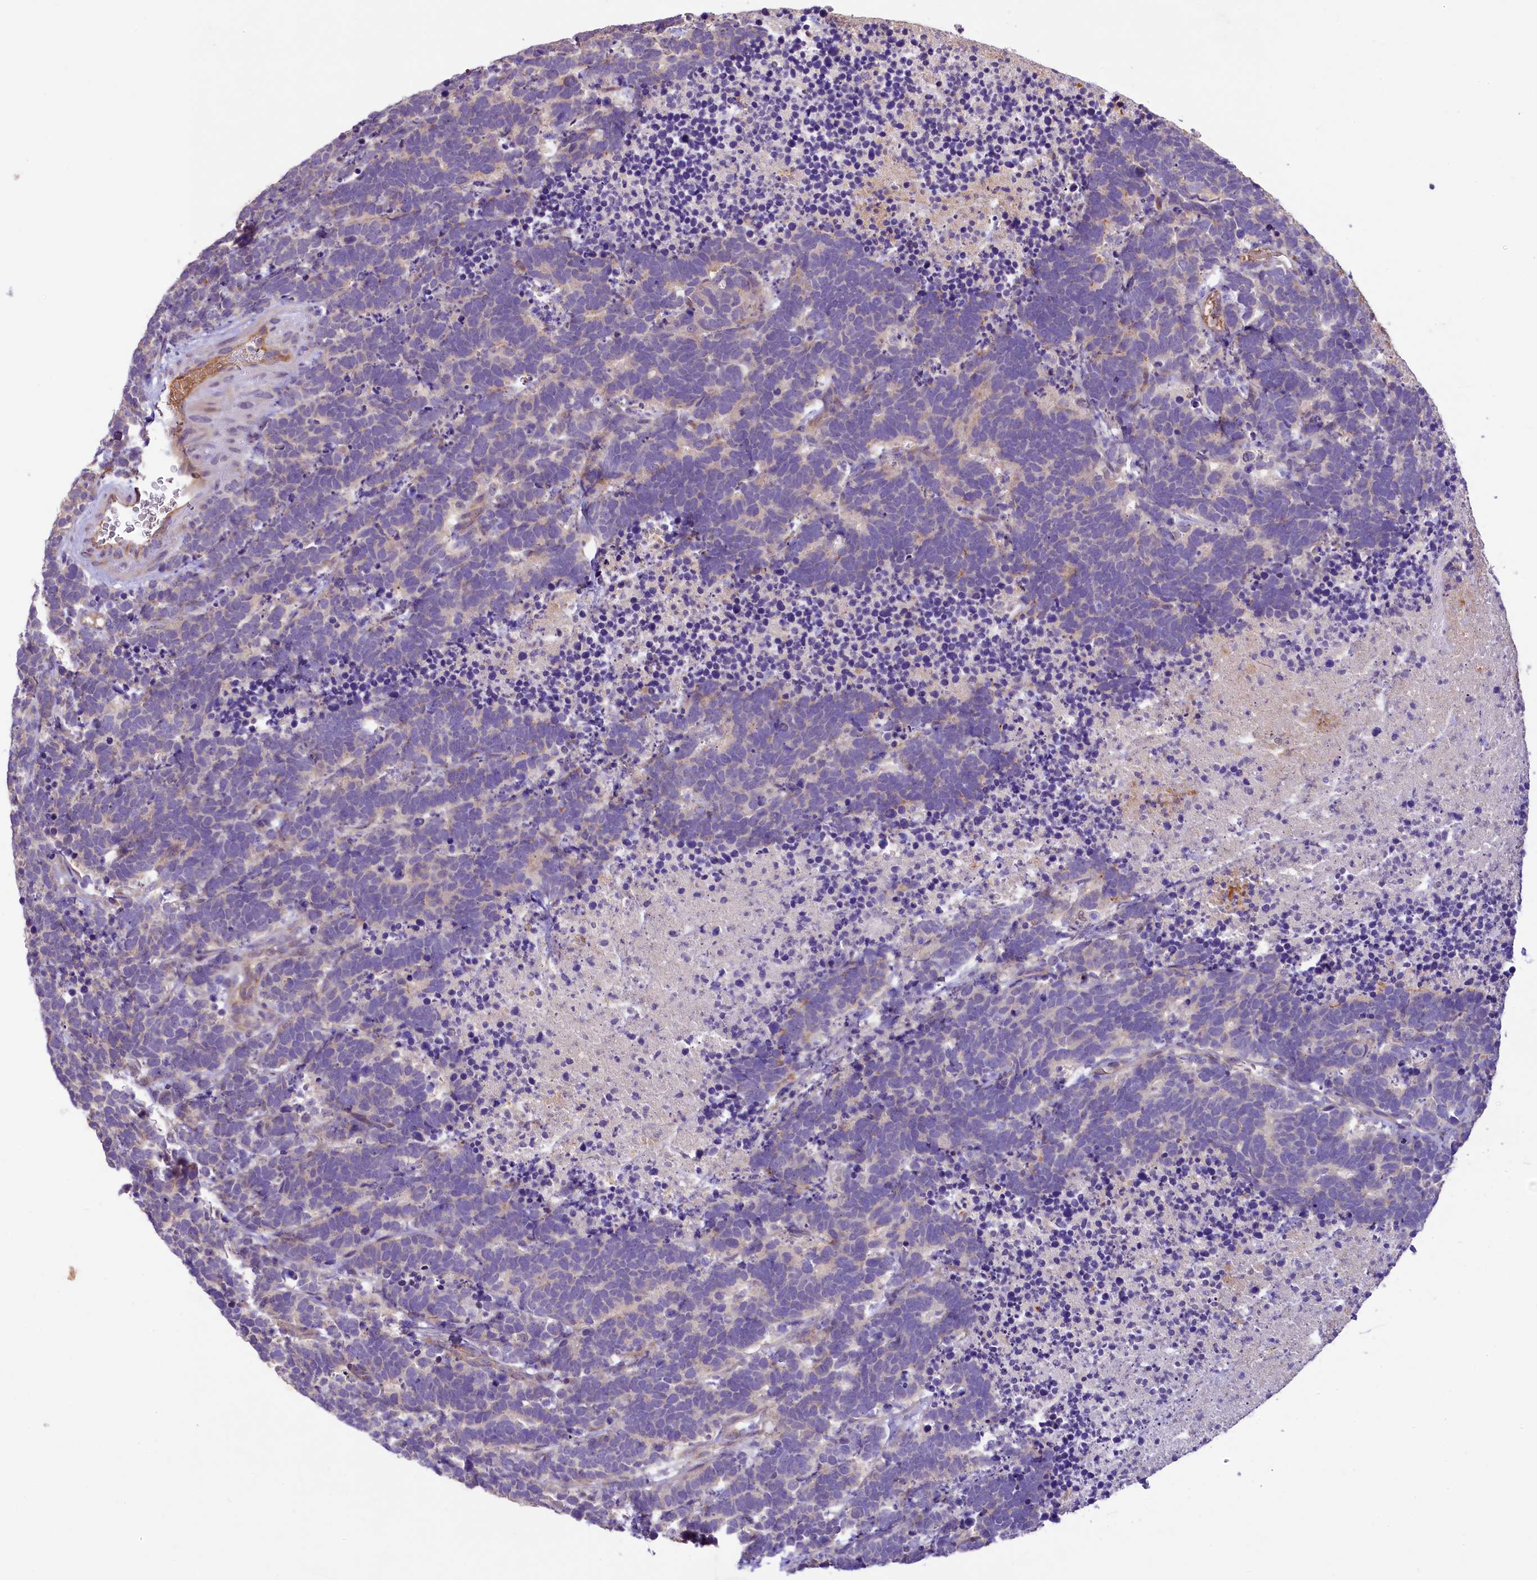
{"staining": {"intensity": "negative", "quantity": "none", "location": "none"}, "tissue": "carcinoid", "cell_type": "Tumor cells", "image_type": "cancer", "snomed": [{"axis": "morphology", "description": "Carcinoma, NOS"}, {"axis": "morphology", "description": "Carcinoid, malignant, NOS"}, {"axis": "topography", "description": "Urinary bladder"}], "caption": "This micrograph is of carcinoma stained with immunohistochemistry (IHC) to label a protein in brown with the nuclei are counter-stained blue. There is no expression in tumor cells.", "gene": "UBXN6", "patient": {"sex": "male", "age": 57}}